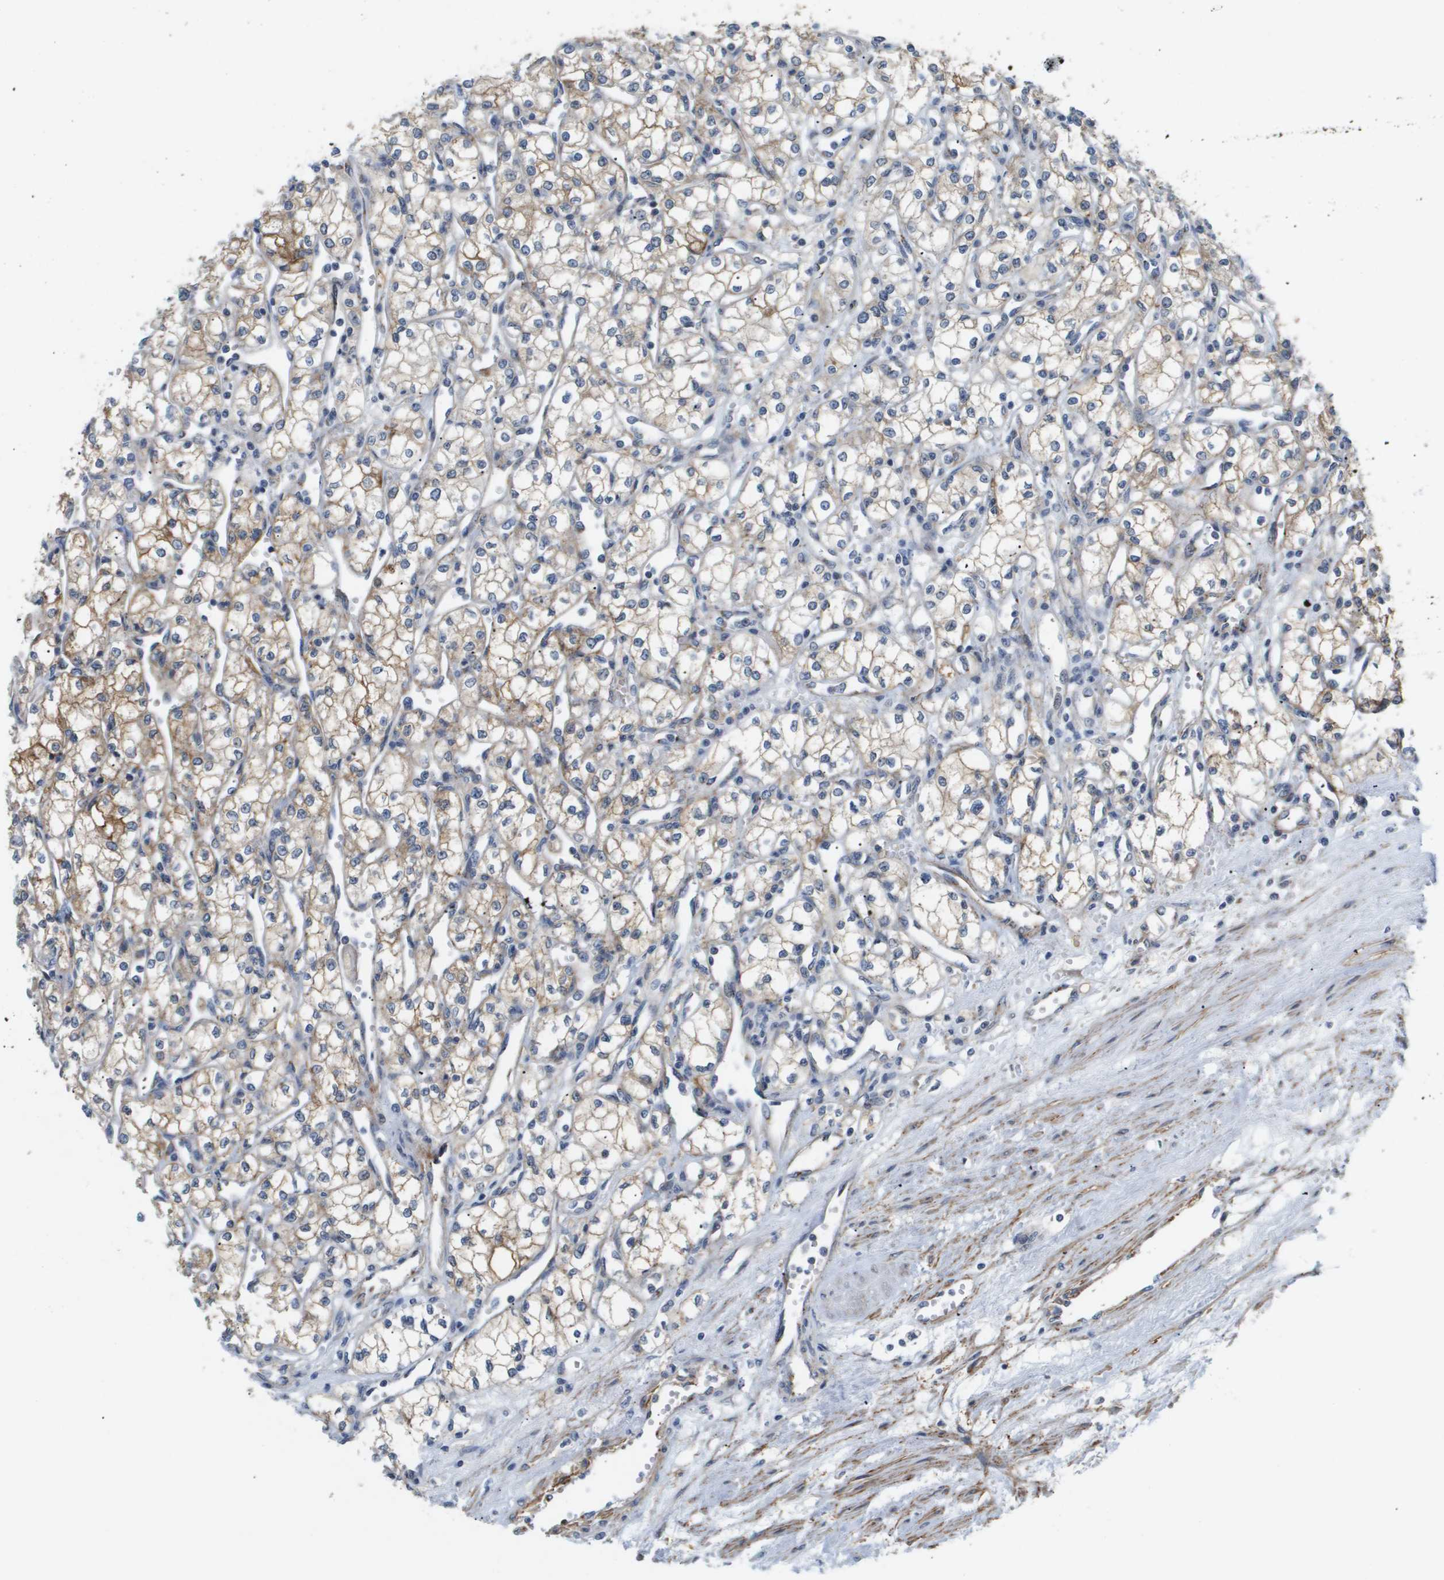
{"staining": {"intensity": "moderate", "quantity": "25%-75%", "location": "cytoplasmic/membranous"}, "tissue": "renal cancer", "cell_type": "Tumor cells", "image_type": "cancer", "snomed": [{"axis": "morphology", "description": "Adenocarcinoma, NOS"}, {"axis": "topography", "description": "Kidney"}], "caption": "IHC (DAB) staining of renal cancer demonstrates moderate cytoplasmic/membranous protein expression in about 25%-75% of tumor cells.", "gene": "OTUD5", "patient": {"sex": "male", "age": 59}}